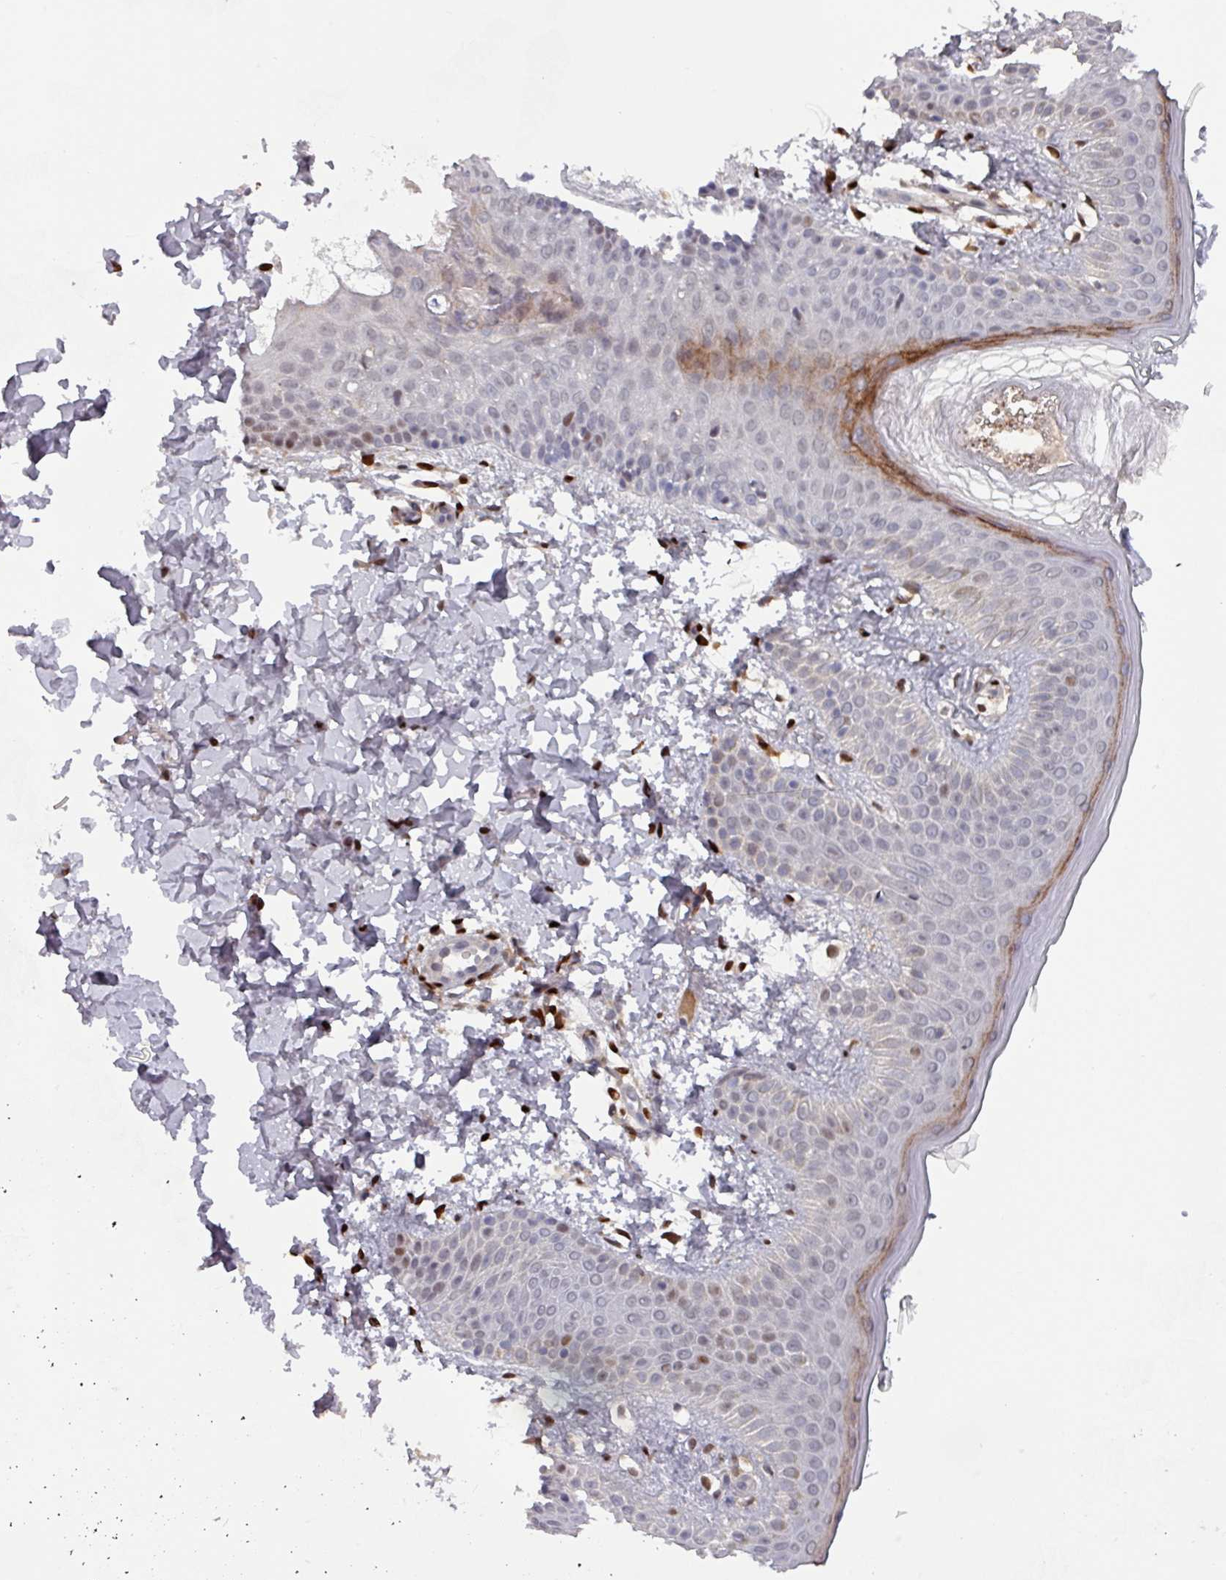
{"staining": {"intensity": "strong", "quantity": ">75%", "location": "nuclear"}, "tissue": "skin", "cell_type": "Fibroblasts", "image_type": "normal", "snomed": [{"axis": "morphology", "description": "Normal tissue, NOS"}, {"axis": "topography", "description": "Skin"}], "caption": "The micrograph demonstrates staining of normal skin, revealing strong nuclear protein expression (brown color) within fibroblasts.", "gene": "PRRX1", "patient": {"sex": "male", "age": 36}}